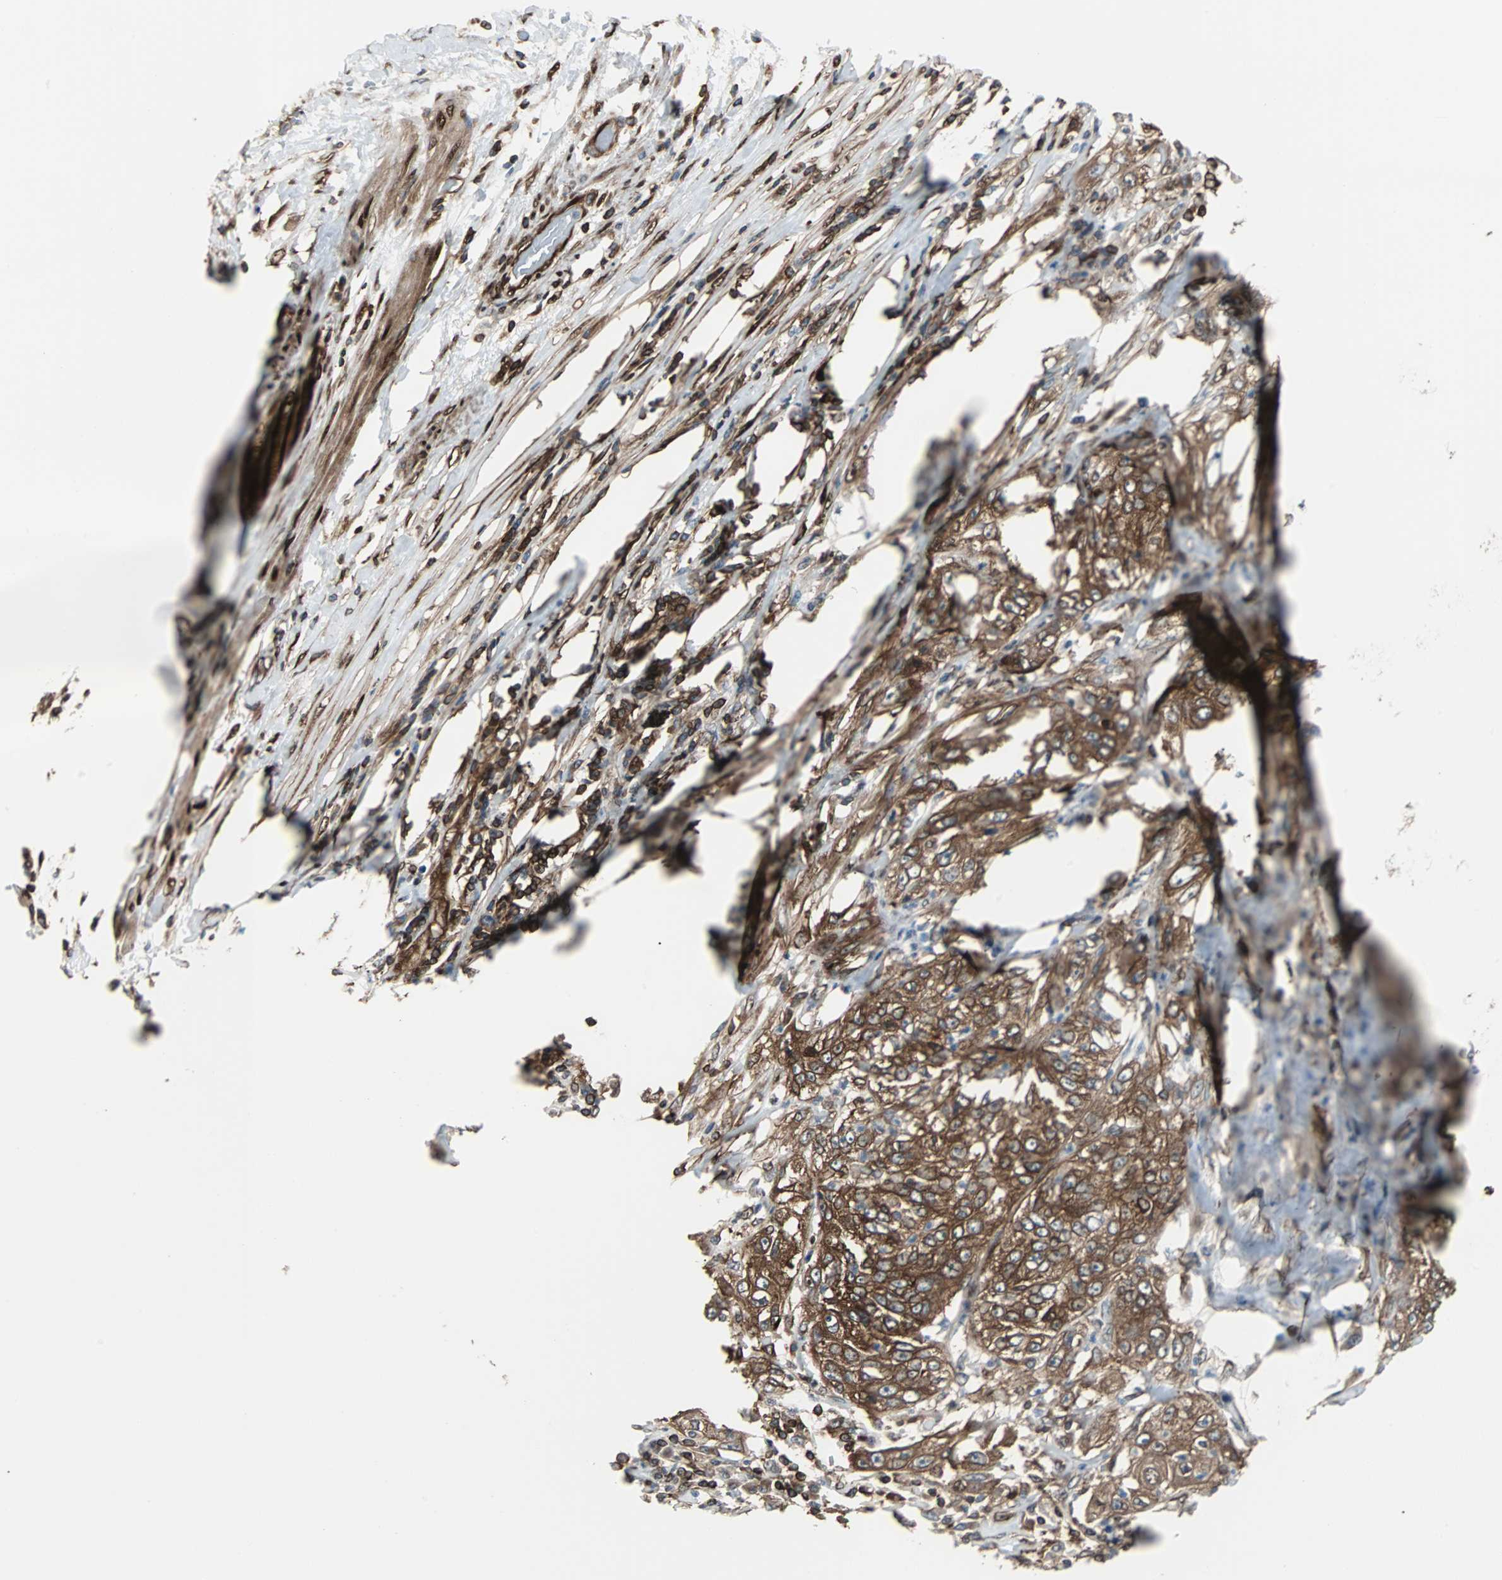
{"staining": {"intensity": "strong", "quantity": ">75%", "location": "cytoplasmic/membranous"}, "tissue": "lung cancer", "cell_type": "Tumor cells", "image_type": "cancer", "snomed": [{"axis": "morphology", "description": "Inflammation, NOS"}, {"axis": "morphology", "description": "Squamous cell carcinoma, NOS"}, {"axis": "topography", "description": "Lymph node"}, {"axis": "topography", "description": "Soft tissue"}, {"axis": "topography", "description": "Lung"}], "caption": "Immunohistochemical staining of lung cancer (squamous cell carcinoma) exhibits high levels of strong cytoplasmic/membranous expression in about >75% of tumor cells.", "gene": "RELA", "patient": {"sex": "male", "age": 66}}